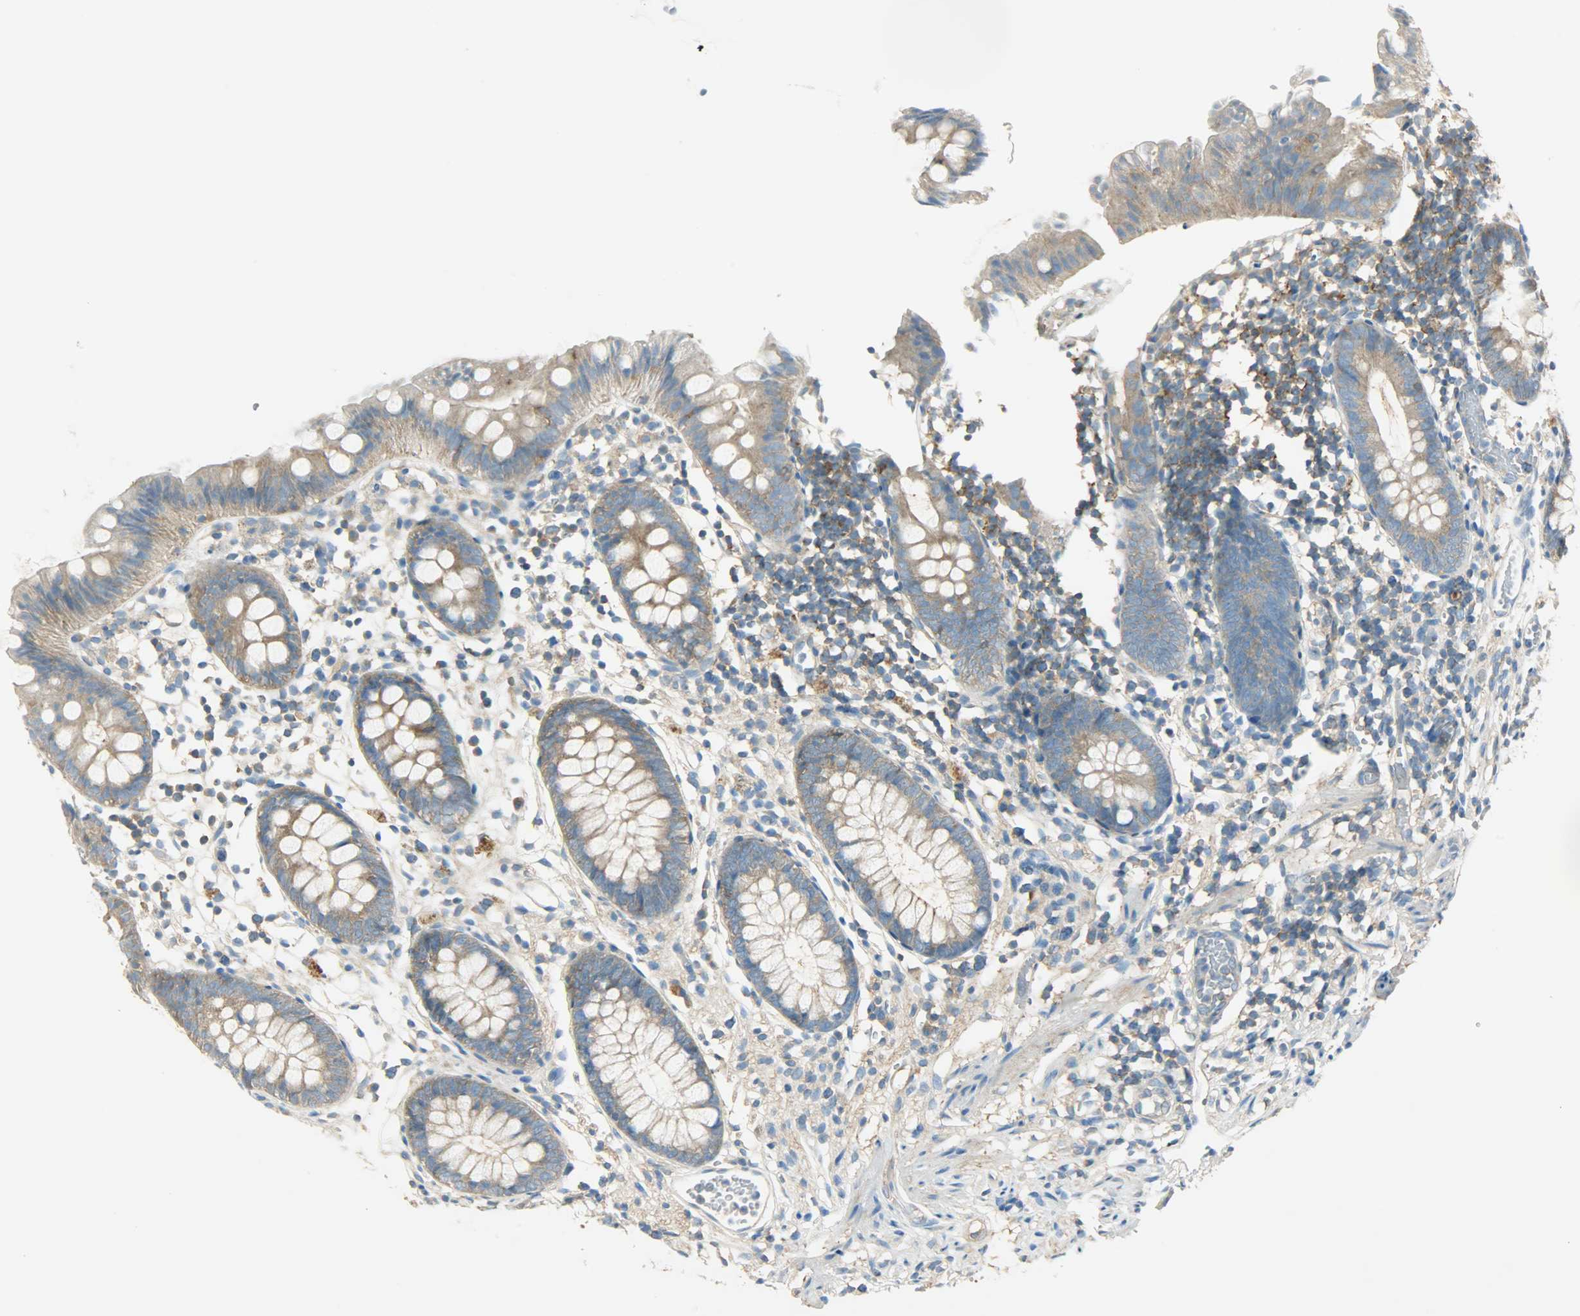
{"staining": {"intensity": "weak", "quantity": ">75%", "location": "cytoplasmic/membranous"}, "tissue": "appendix", "cell_type": "Glandular cells", "image_type": "normal", "snomed": [{"axis": "morphology", "description": "Normal tissue, NOS"}, {"axis": "topography", "description": "Appendix"}], "caption": "The image demonstrates immunohistochemical staining of normal appendix. There is weak cytoplasmic/membranous positivity is present in approximately >75% of glandular cells.", "gene": "TSC22D2", "patient": {"sex": "male", "age": 38}}